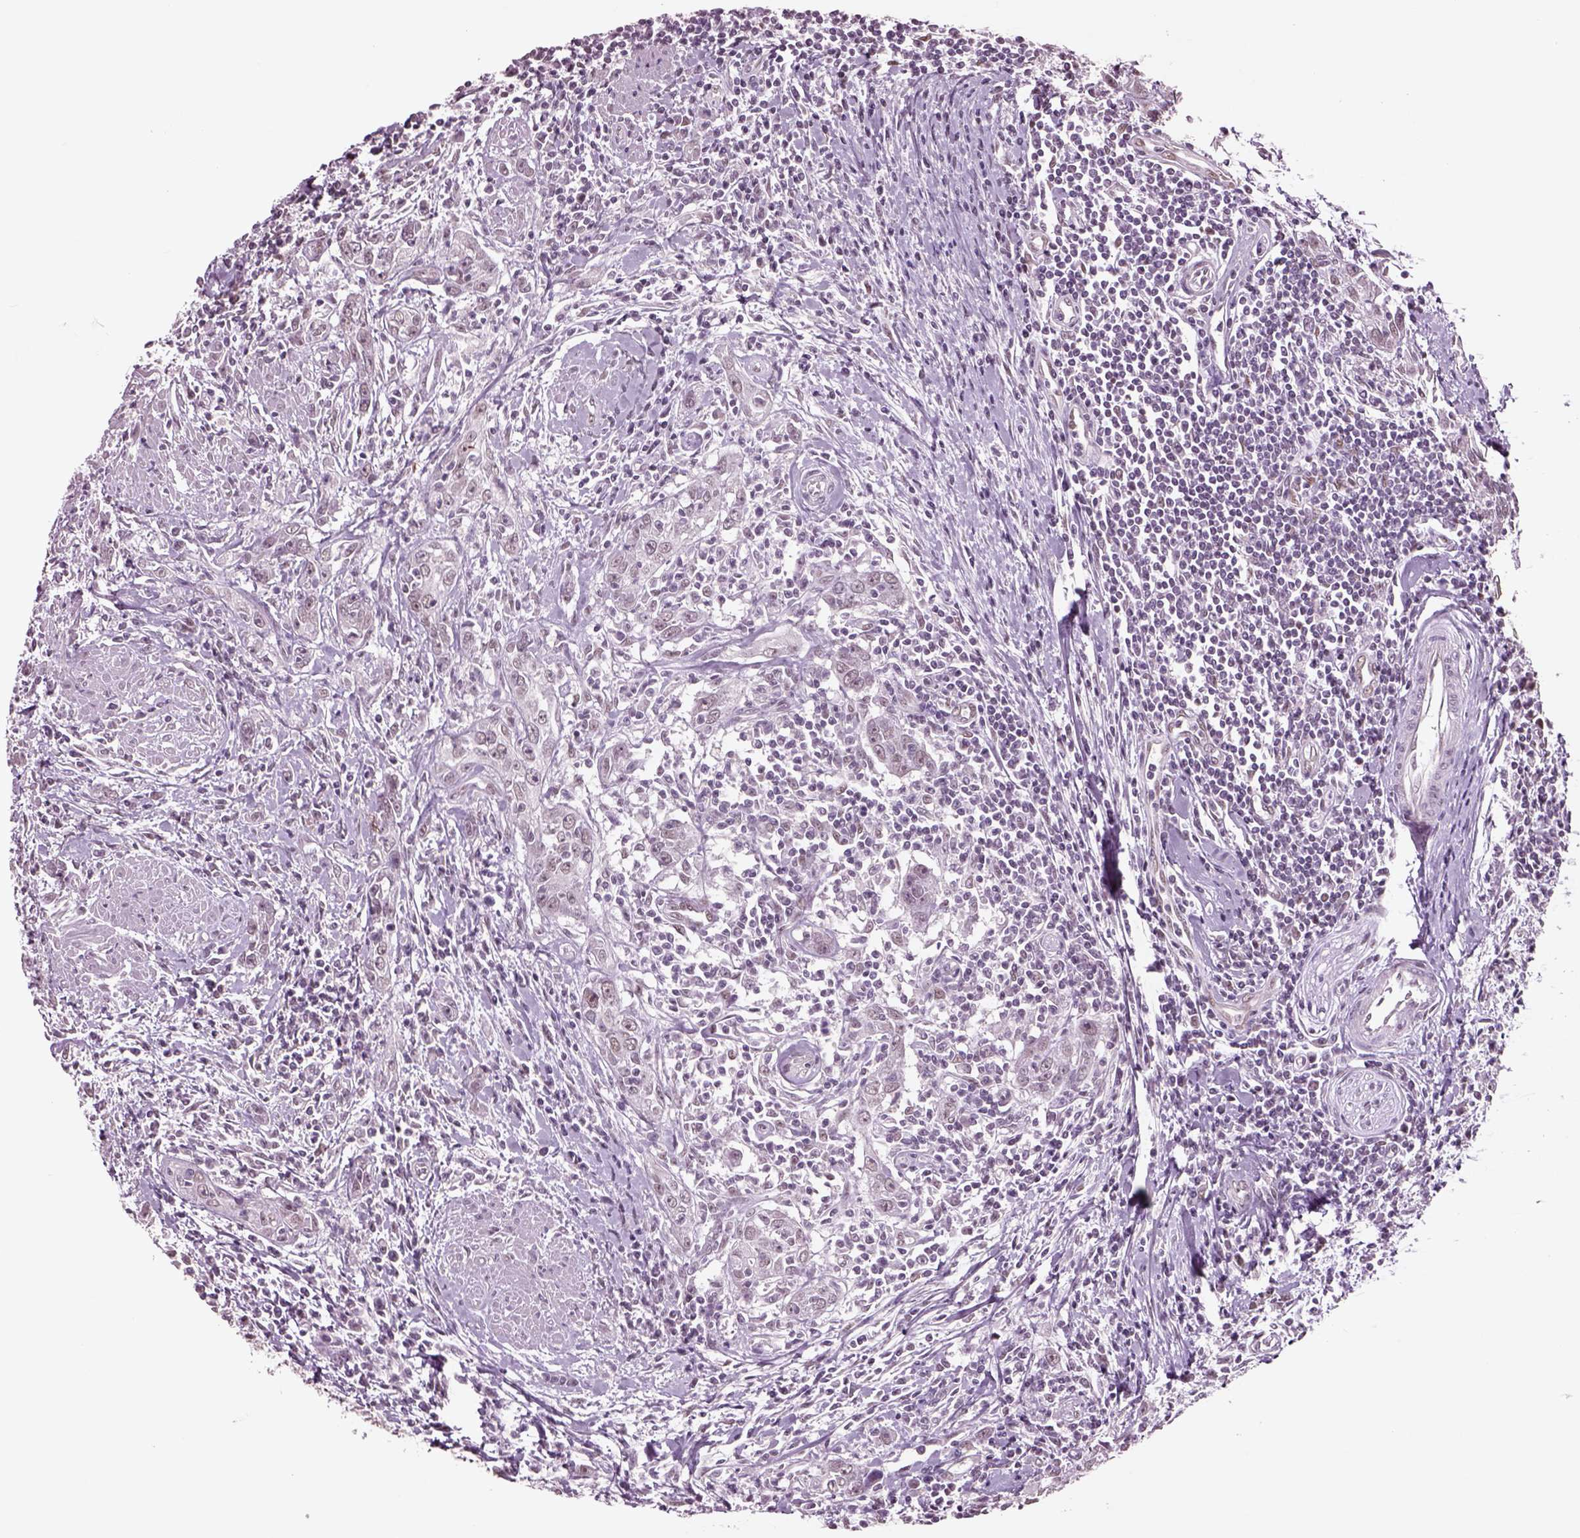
{"staining": {"intensity": "negative", "quantity": "none", "location": "none"}, "tissue": "urothelial cancer", "cell_type": "Tumor cells", "image_type": "cancer", "snomed": [{"axis": "morphology", "description": "Urothelial carcinoma, High grade"}, {"axis": "topography", "description": "Urinary bladder"}], "caption": "This is a photomicrograph of immunohistochemistry (IHC) staining of high-grade urothelial carcinoma, which shows no positivity in tumor cells. (DAB (3,3'-diaminobenzidine) immunohistochemistry, high magnification).", "gene": "SEPHS1", "patient": {"sex": "male", "age": 83}}